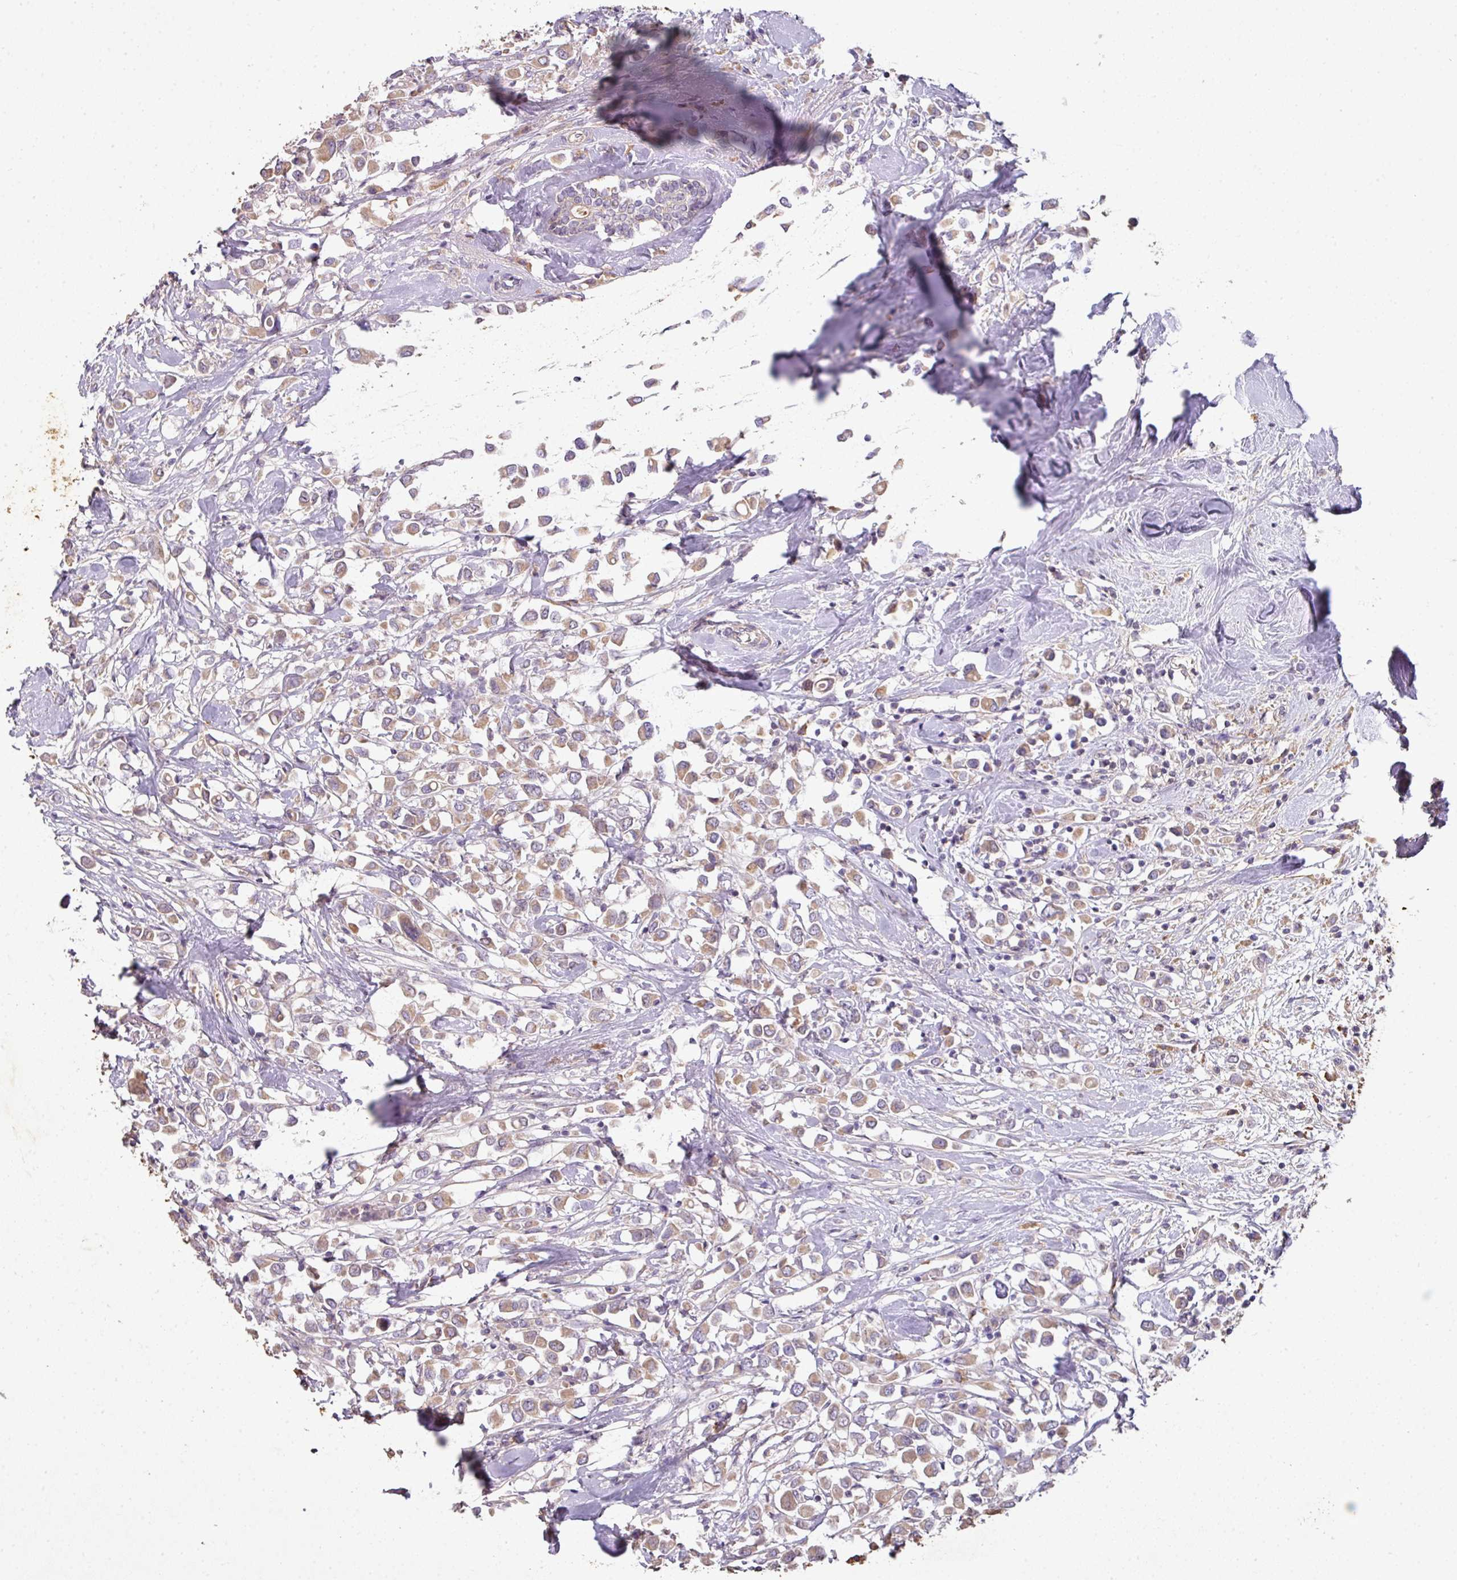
{"staining": {"intensity": "moderate", "quantity": ">75%", "location": "cytoplasmic/membranous"}, "tissue": "breast cancer", "cell_type": "Tumor cells", "image_type": "cancer", "snomed": [{"axis": "morphology", "description": "Duct carcinoma"}, {"axis": "topography", "description": "Breast"}], "caption": "The immunohistochemical stain shows moderate cytoplasmic/membranous expression in tumor cells of infiltrating ductal carcinoma (breast) tissue.", "gene": "ZNF266", "patient": {"sex": "female", "age": 61}}